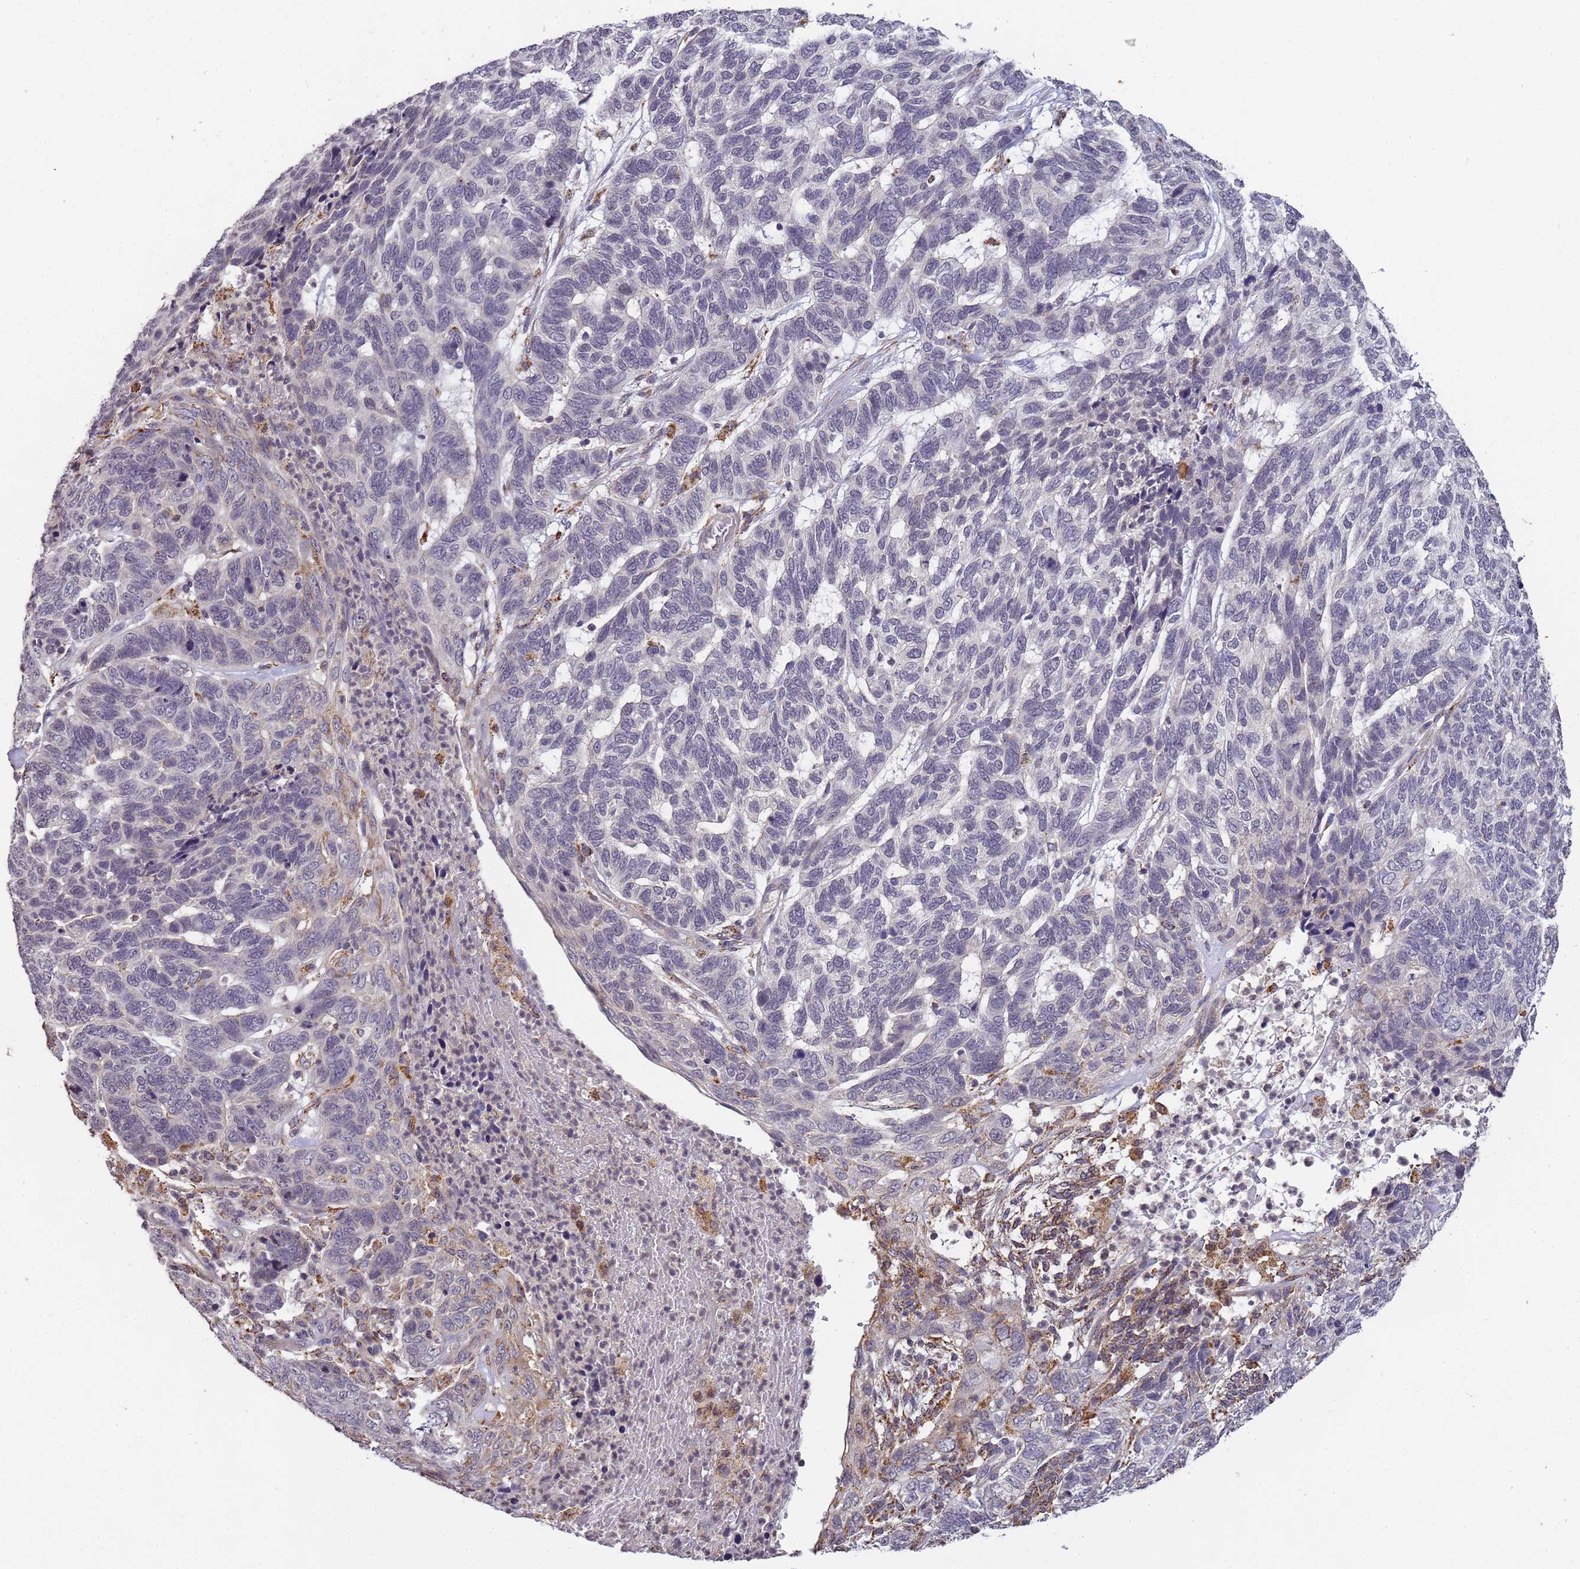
{"staining": {"intensity": "negative", "quantity": "none", "location": "none"}, "tissue": "skin cancer", "cell_type": "Tumor cells", "image_type": "cancer", "snomed": [{"axis": "morphology", "description": "Basal cell carcinoma"}, {"axis": "topography", "description": "Skin"}], "caption": "This is an IHC micrograph of skin basal cell carcinoma. There is no expression in tumor cells.", "gene": "MYL7", "patient": {"sex": "female", "age": 65}}